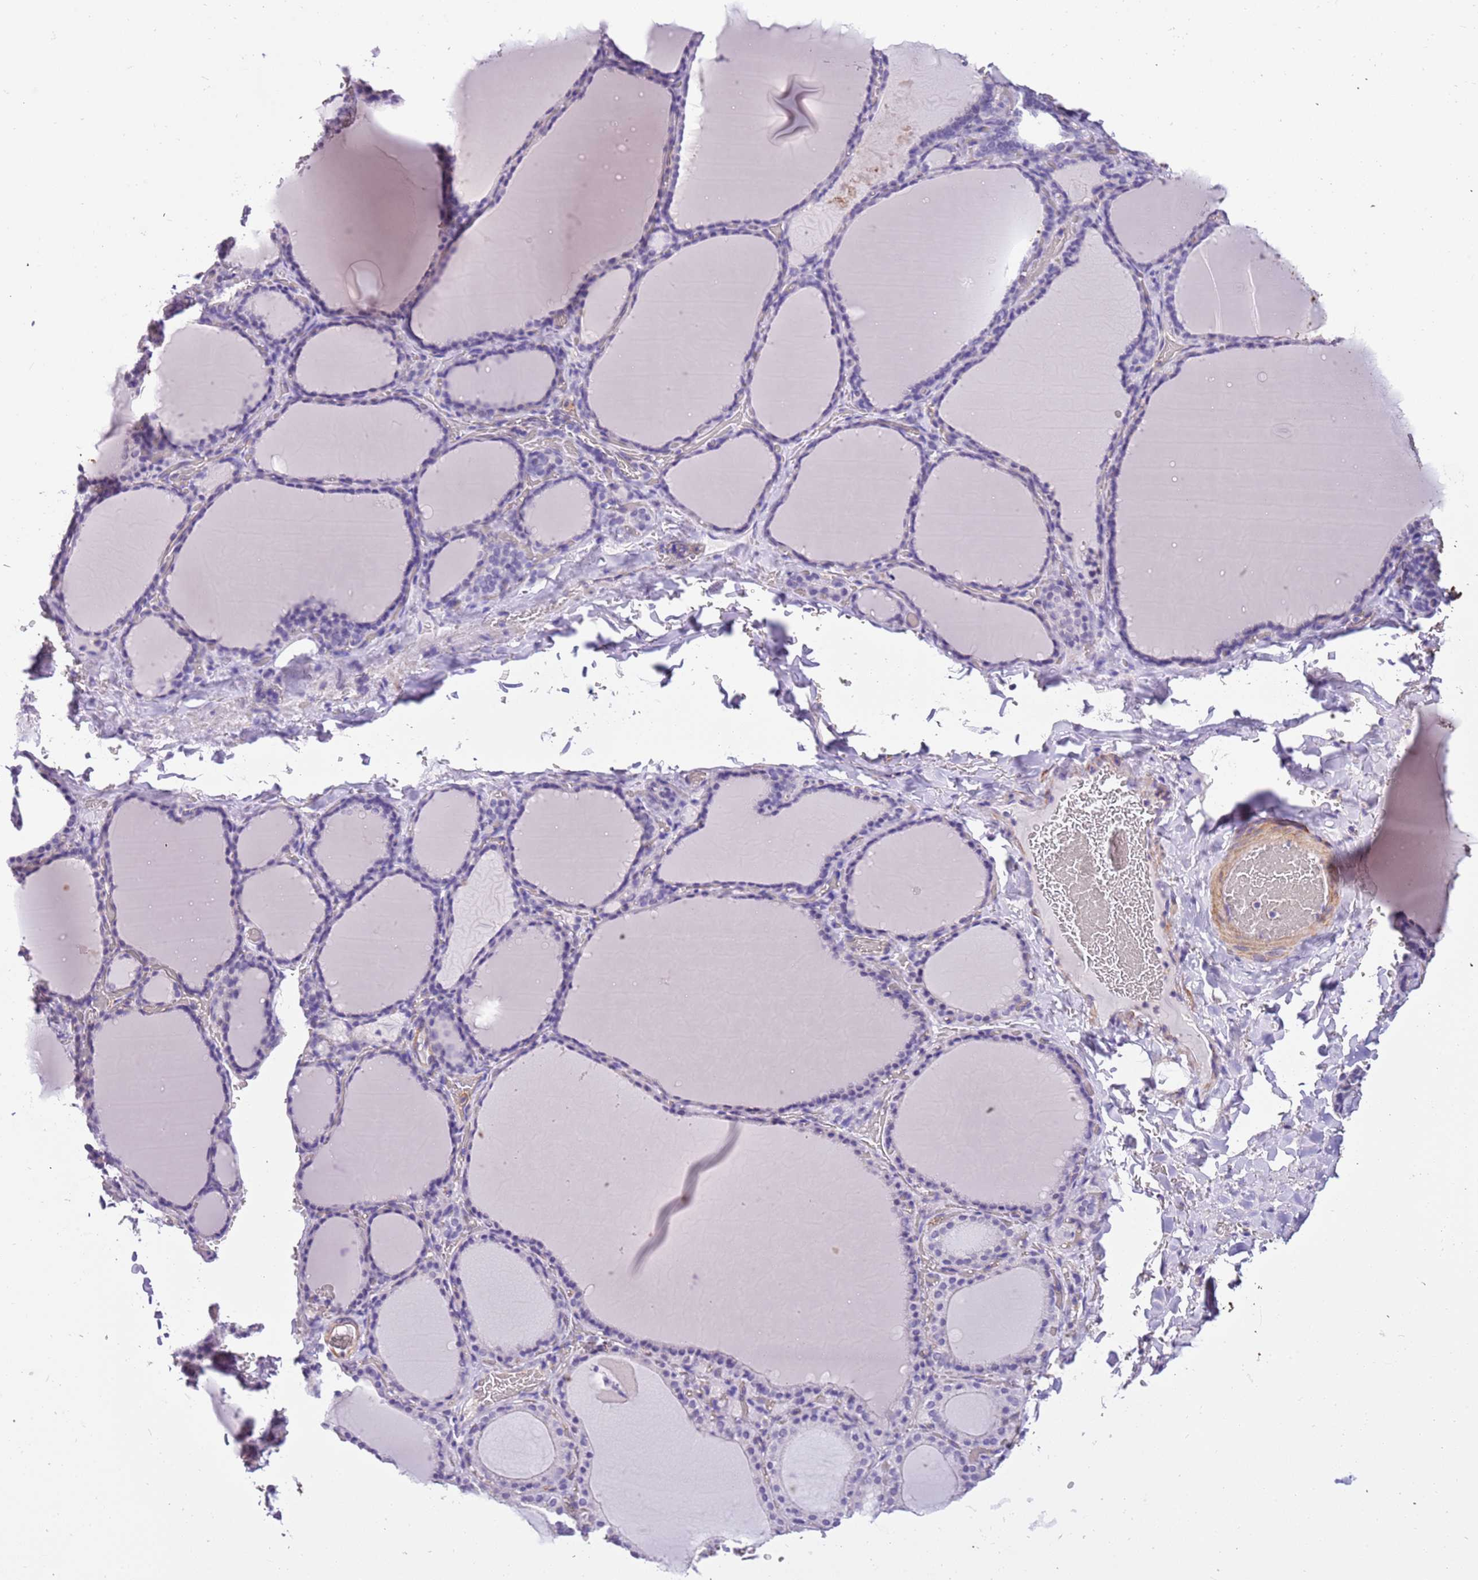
{"staining": {"intensity": "negative", "quantity": "none", "location": "none"}, "tissue": "thyroid gland", "cell_type": "Glandular cells", "image_type": "normal", "snomed": [{"axis": "morphology", "description": "Normal tissue, NOS"}, {"axis": "topography", "description": "Thyroid gland"}], "caption": "An image of thyroid gland stained for a protein exhibits no brown staining in glandular cells. (Brightfield microscopy of DAB (3,3'-diaminobenzidine) immunohistochemistry (IHC) at high magnification).", "gene": "PCGF2", "patient": {"sex": "female", "age": 39}}